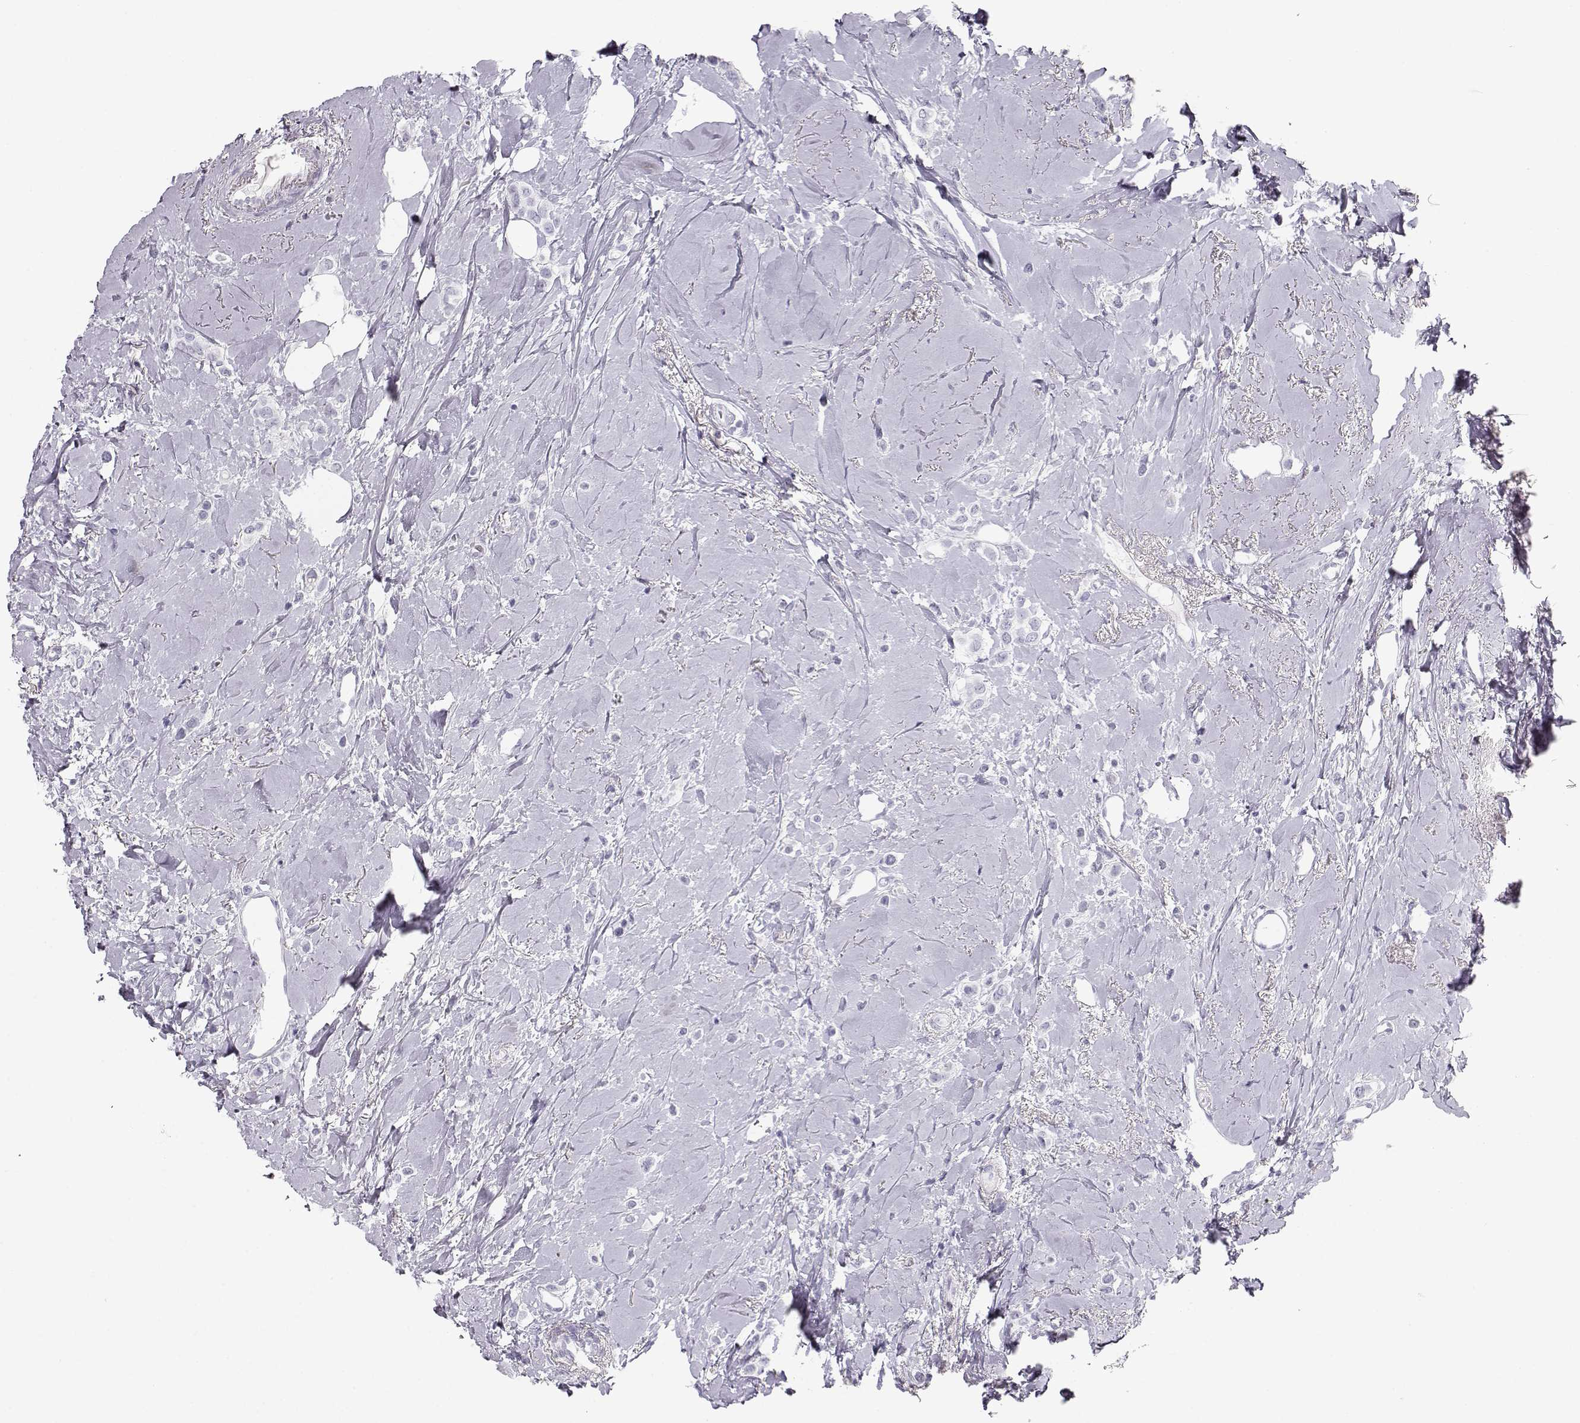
{"staining": {"intensity": "negative", "quantity": "none", "location": "none"}, "tissue": "breast cancer", "cell_type": "Tumor cells", "image_type": "cancer", "snomed": [{"axis": "morphology", "description": "Lobular carcinoma"}, {"axis": "topography", "description": "Breast"}], "caption": "The immunohistochemistry (IHC) micrograph has no significant staining in tumor cells of breast cancer (lobular carcinoma) tissue. The staining is performed using DAB brown chromogen with nuclei counter-stained in using hematoxylin.", "gene": "TKTL1", "patient": {"sex": "female", "age": 66}}